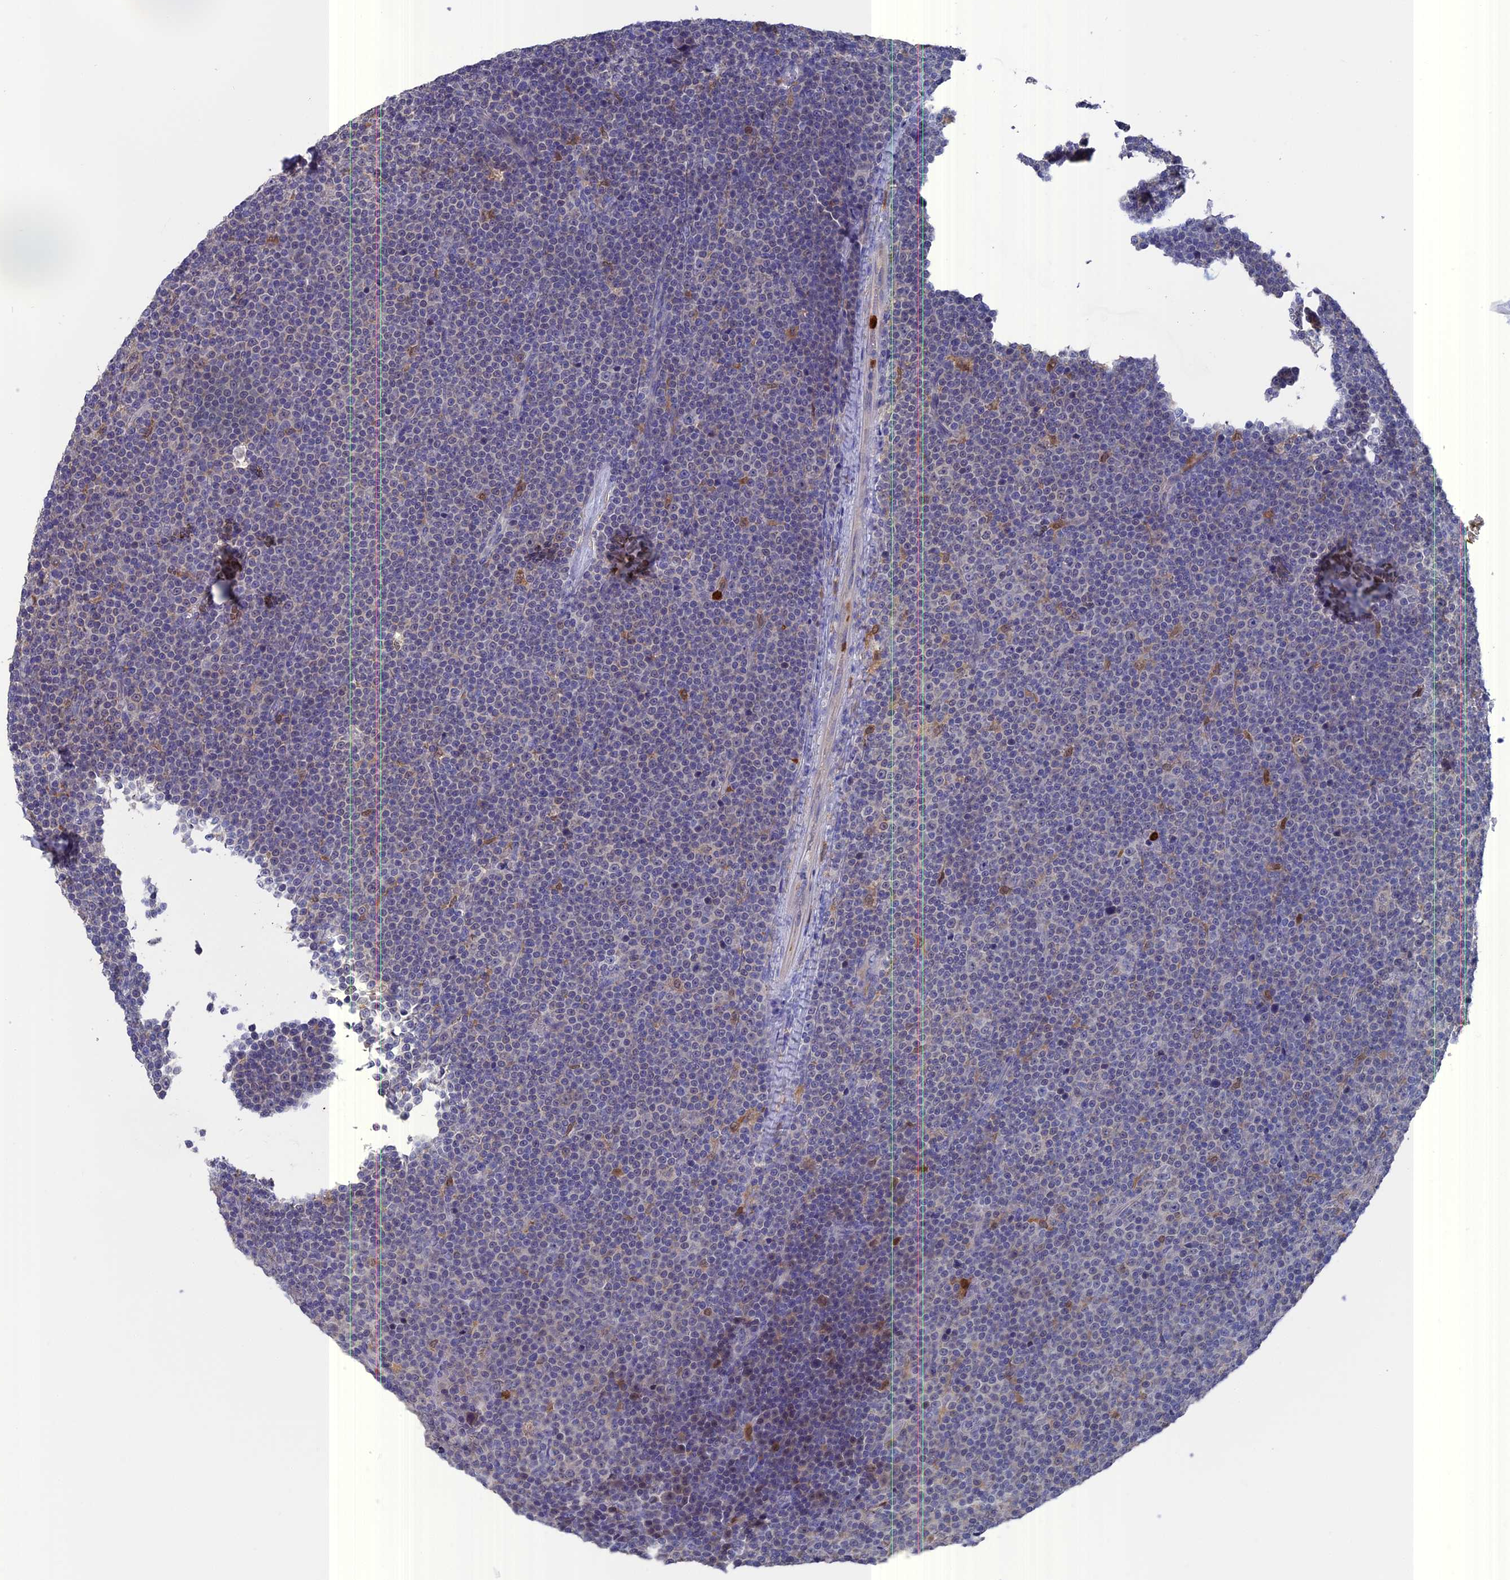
{"staining": {"intensity": "negative", "quantity": "none", "location": "none"}, "tissue": "lymphoma", "cell_type": "Tumor cells", "image_type": "cancer", "snomed": [{"axis": "morphology", "description": "Malignant lymphoma, non-Hodgkin's type, Low grade"}, {"axis": "topography", "description": "Lymph node"}], "caption": "A high-resolution image shows immunohistochemistry (IHC) staining of lymphoma, which displays no significant expression in tumor cells. (DAB (3,3'-diaminobenzidine) immunohistochemistry, high magnification).", "gene": "NCF4", "patient": {"sex": "female", "age": 67}}